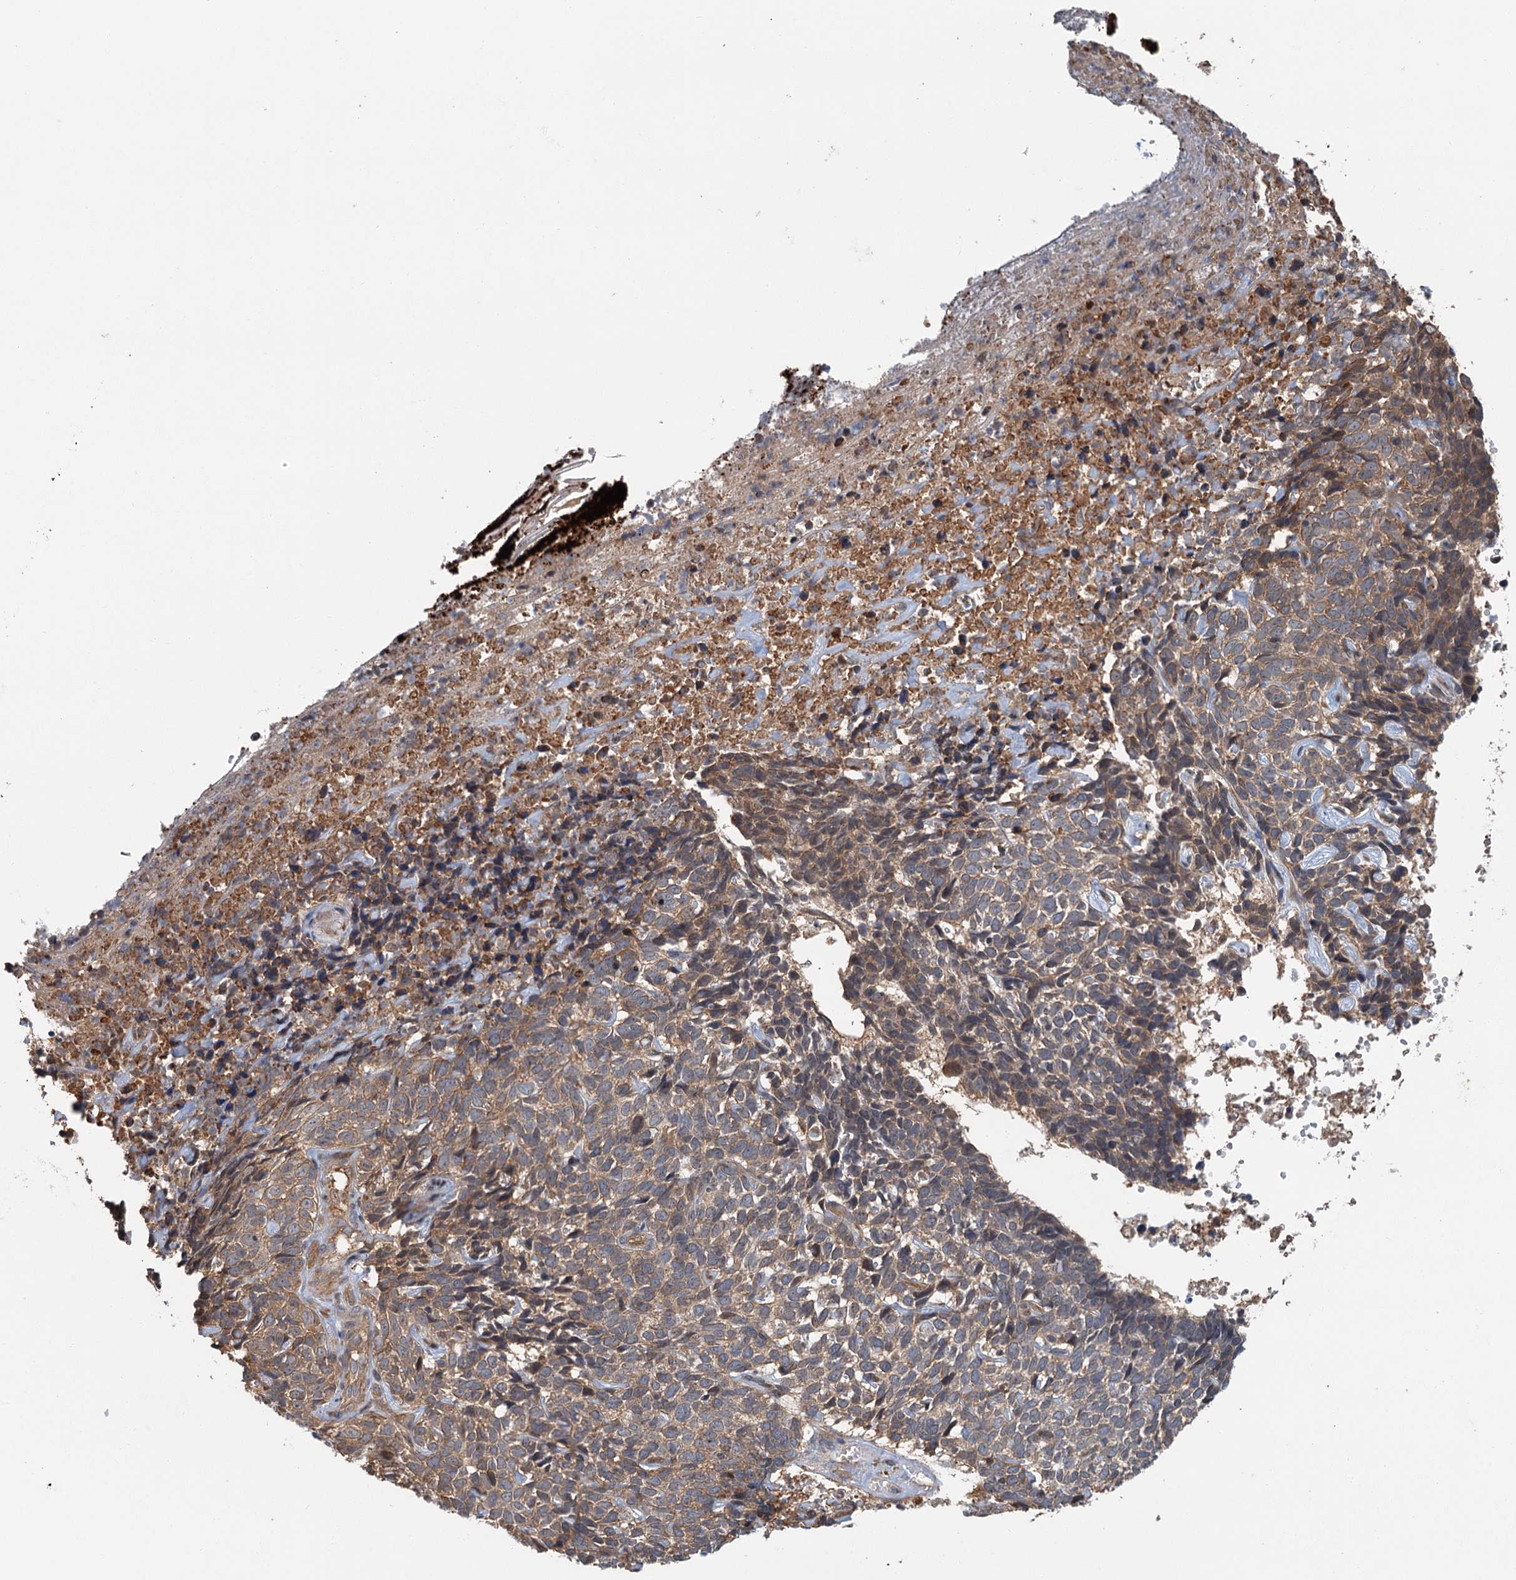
{"staining": {"intensity": "moderate", "quantity": ">75%", "location": "cytoplasmic/membranous"}, "tissue": "skin cancer", "cell_type": "Tumor cells", "image_type": "cancer", "snomed": [{"axis": "morphology", "description": "Basal cell carcinoma"}, {"axis": "topography", "description": "Skin"}], "caption": "Human skin basal cell carcinoma stained with a protein marker displays moderate staining in tumor cells.", "gene": "ZNF527", "patient": {"sex": "female", "age": 84}}